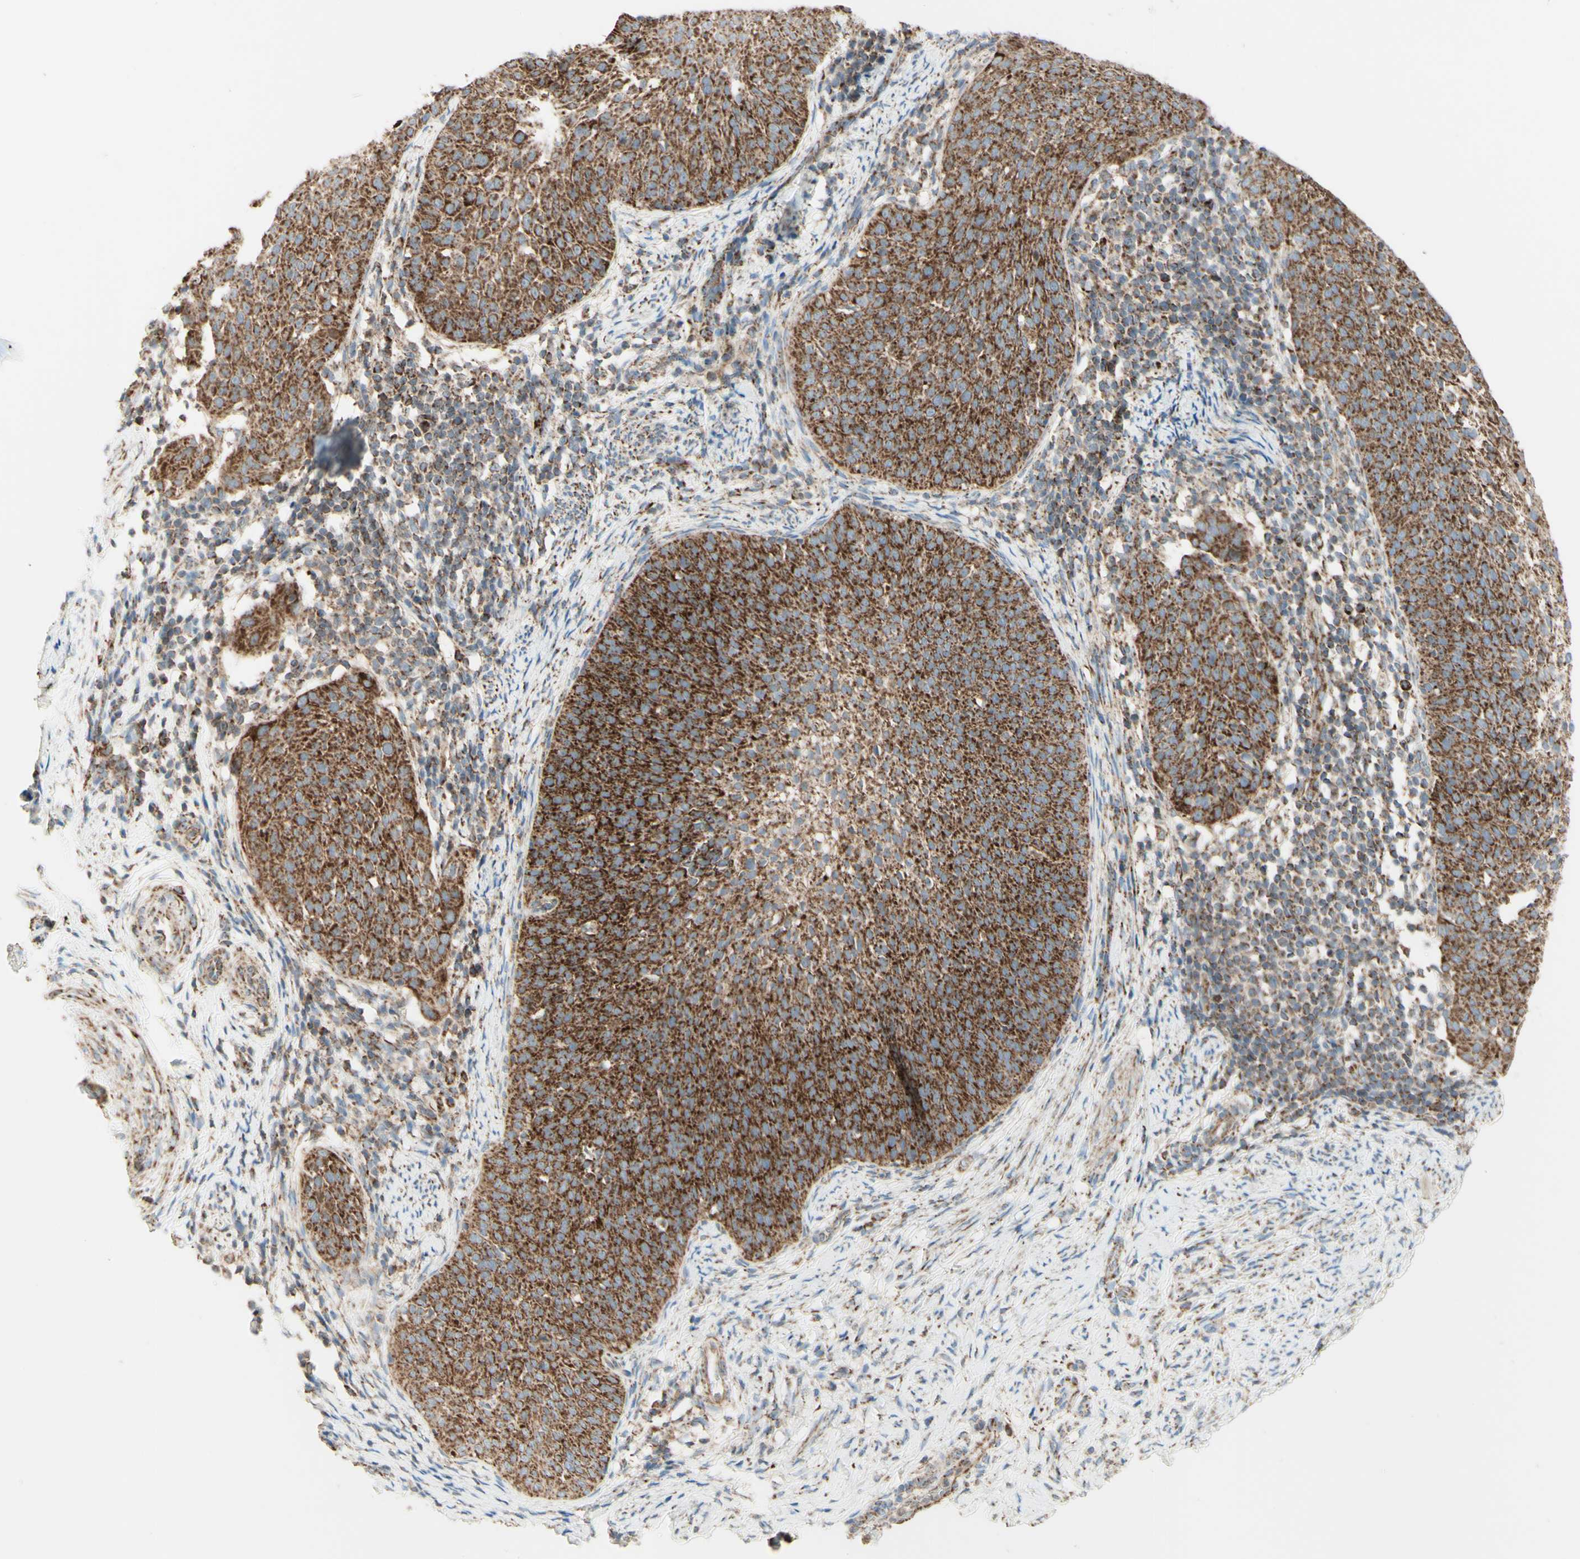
{"staining": {"intensity": "strong", "quantity": ">75%", "location": "cytoplasmic/membranous"}, "tissue": "cervical cancer", "cell_type": "Tumor cells", "image_type": "cancer", "snomed": [{"axis": "morphology", "description": "Squamous cell carcinoma, NOS"}, {"axis": "topography", "description": "Cervix"}], "caption": "Tumor cells reveal high levels of strong cytoplasmic/membranous staining in approximately >75% of cells in cervical cancer (squamous cell carcinoma). (IHC, brightfield microscopy, high magnification).", "gene": "ARMC10", "patient": {"sex": "female", "age": 51}}